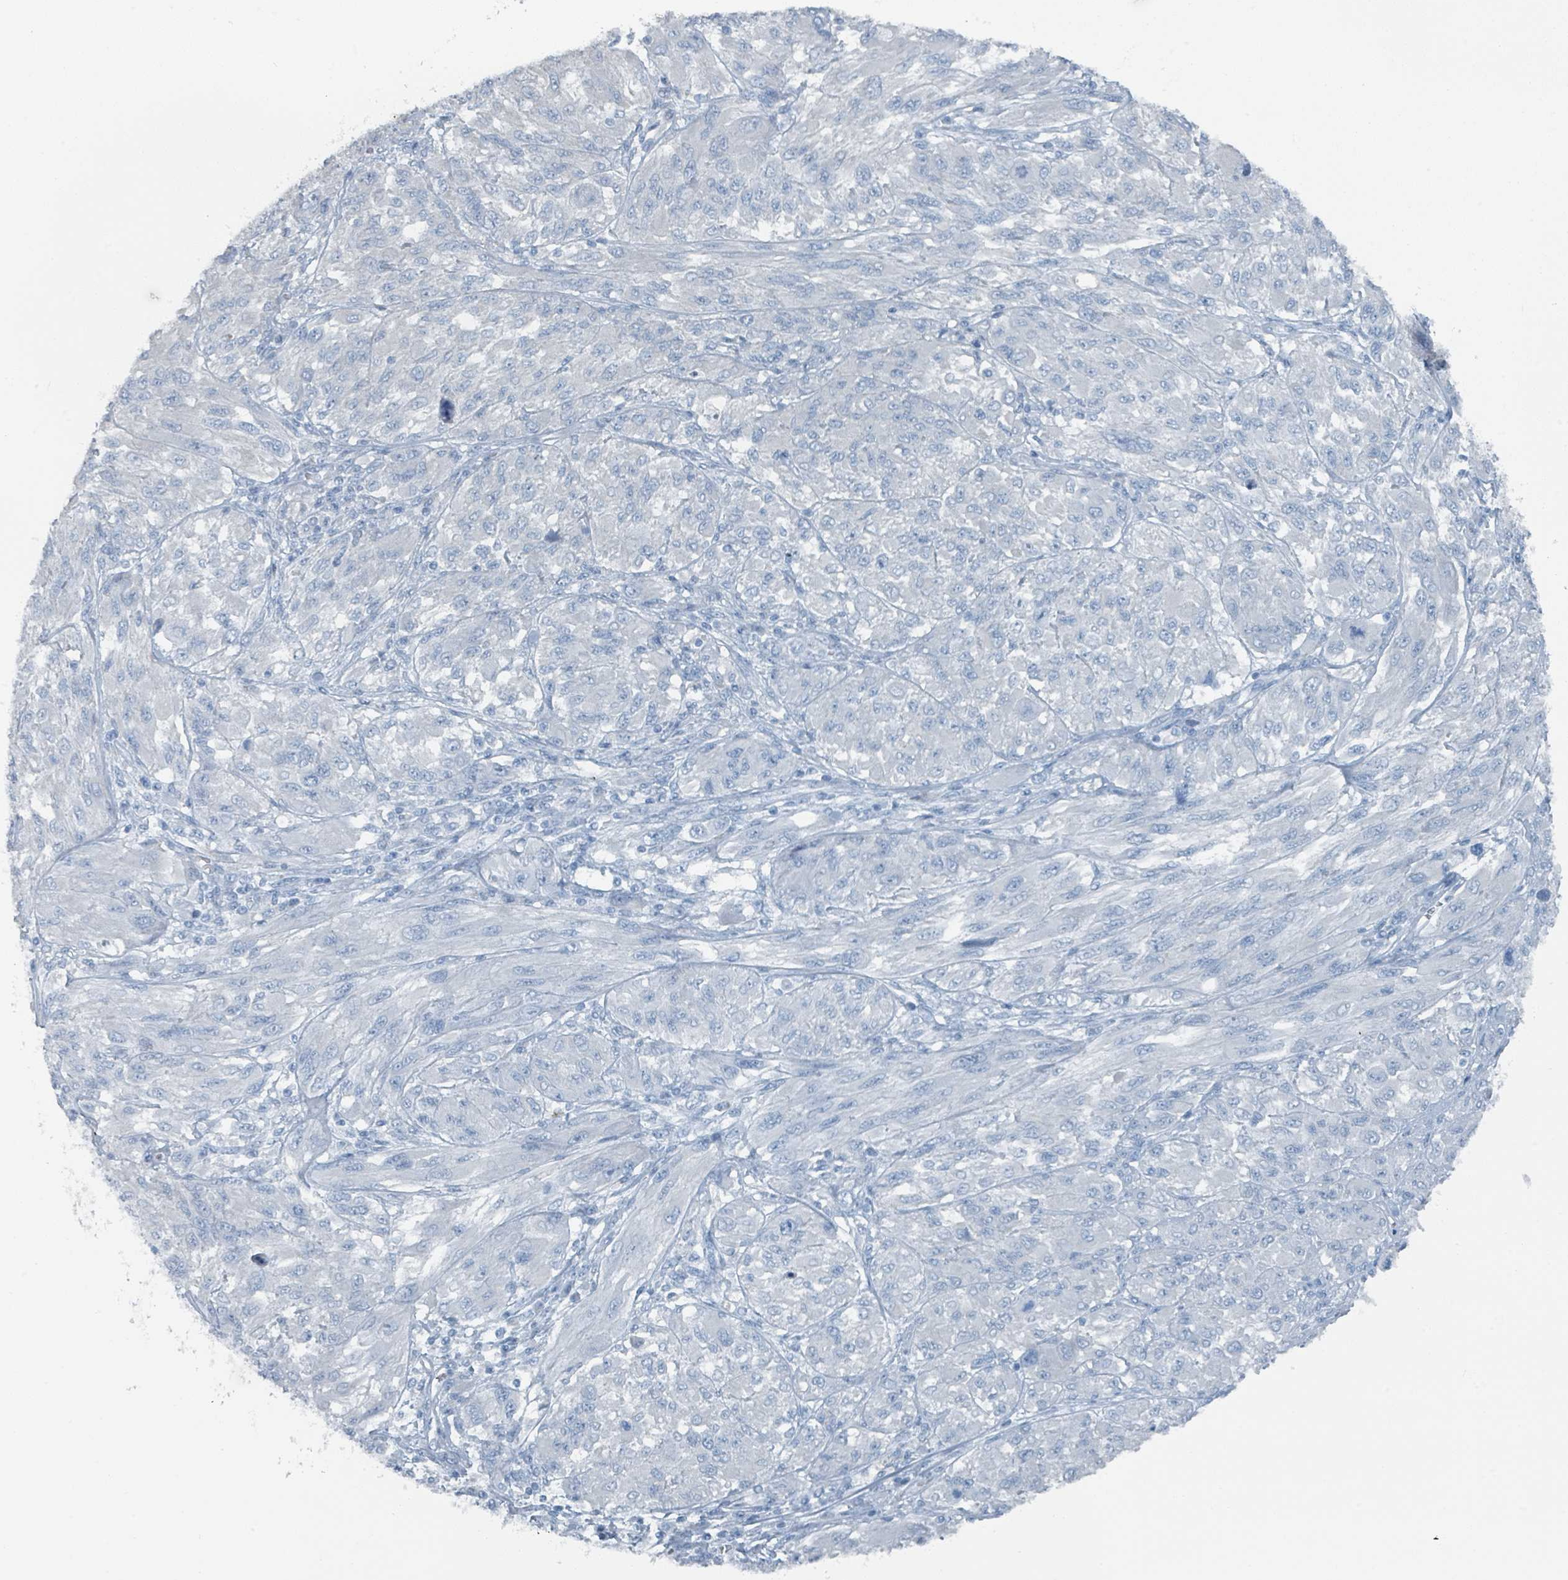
{"staining": {"intensity": "negative", "quantity": "none", "location": "none"}, "tissue": "melanoma", "cell_type": "Tumor cells", "image_type": "cancer", "snomed": [{"axis": "morphology", "description": "Malignant melanoma, NOS"}, {"axis": "topography", "description": "Skin"}], "caption": "An image of human melanoma is negative for staining in tumor cells.", "gene": "GAMT", "patient": {"sex": "female", "age": 91}}